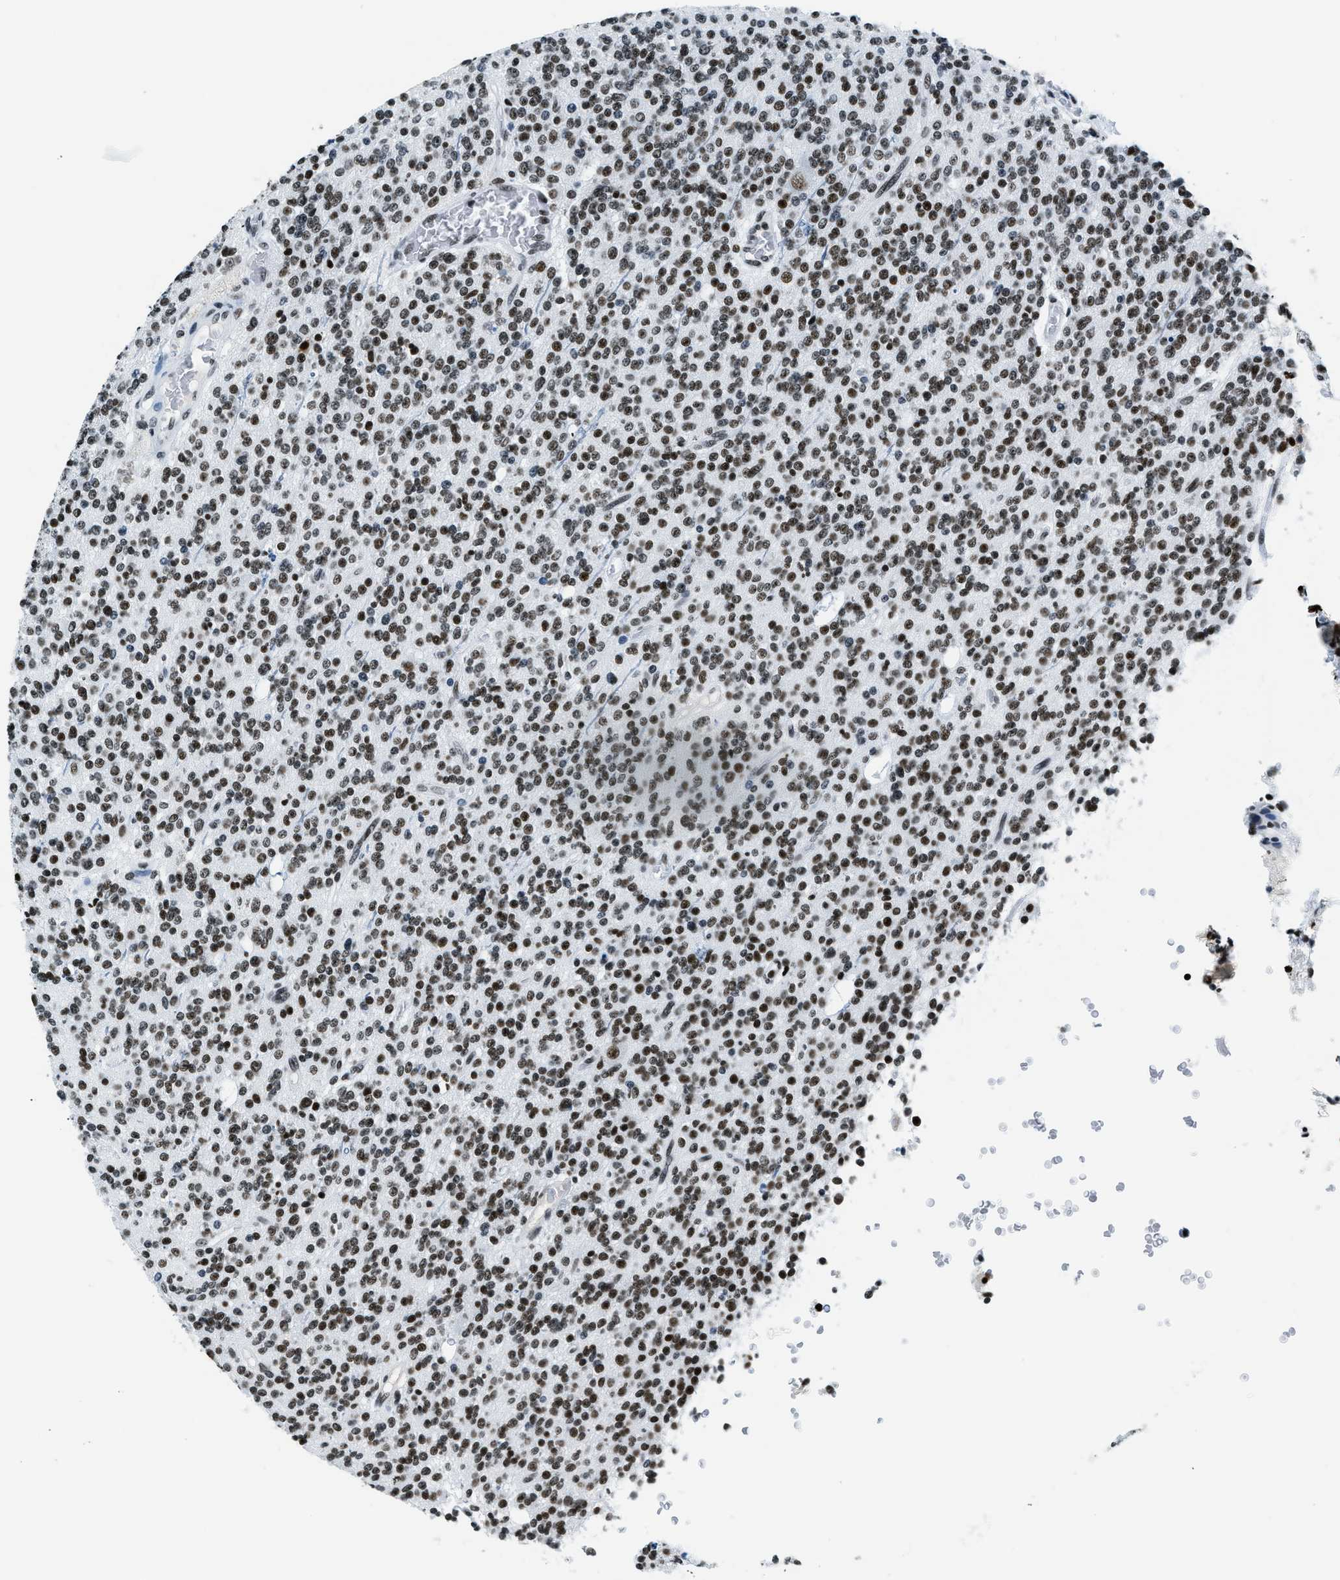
{"staining": {"intensity": "strong", "quantity": ">75%", "location": "nuclear"}, "tissue": "glioma", "cell_type": "Tumor cells", "image_type": "cancer", "snomed": [{"axis": "morphology", "description": "Glioma, malignant, High grade"}, {"axis": "topography", "description": "Brain"}], "caption": "Protein staining of high-grade glioma (malignant) tissue shows strong nuclear positivity in approximately >75% of tumor cells.", "gene": "TOP1", "patient": {"sex": "male", "age": 34}}